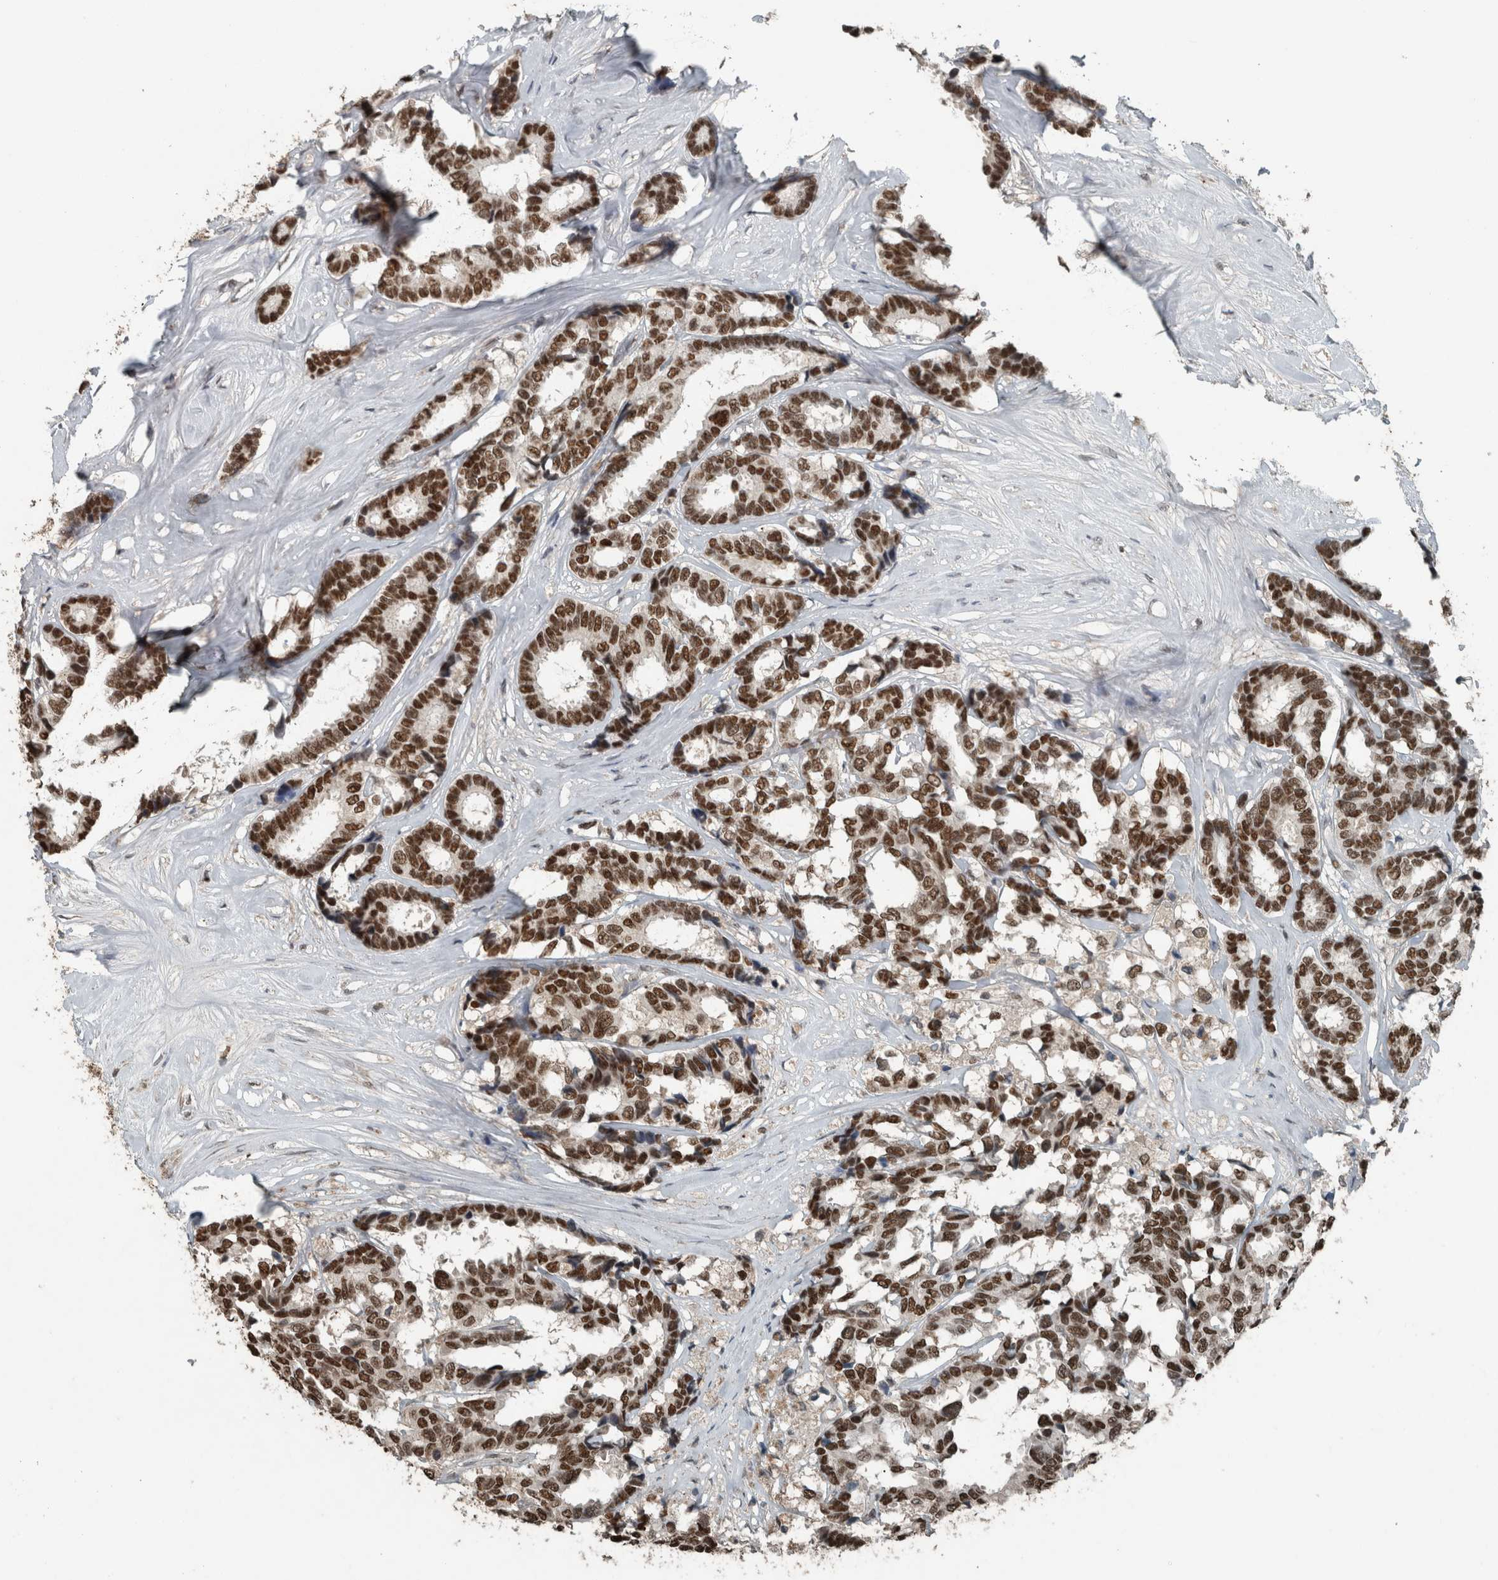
{"staining": {"intensity": "strong", "quantity": ">75%", "location": "nuclear"}, "tissue": "breast cancer", "cell_type": "Tumor cells", "image_type": "cancer", "snomed": [{"axis": "morphology", "description": "Duct carcinoma"}, {"axis": "topography", "description": "Breast"}], "caption": "High-magnification brightfield microscopy of breast cancer (intraductal carcinoma) stained with DAB (brown) and counterstained with hematoxylin (blue). tumor cells exhibit strong nuclear expression is appreciated in about>75% of cells. (DAB IHC with brightfield microscopy, high magnification).", "gene": "ZNF24", "patient": {"sex": "female", "age": 87}}